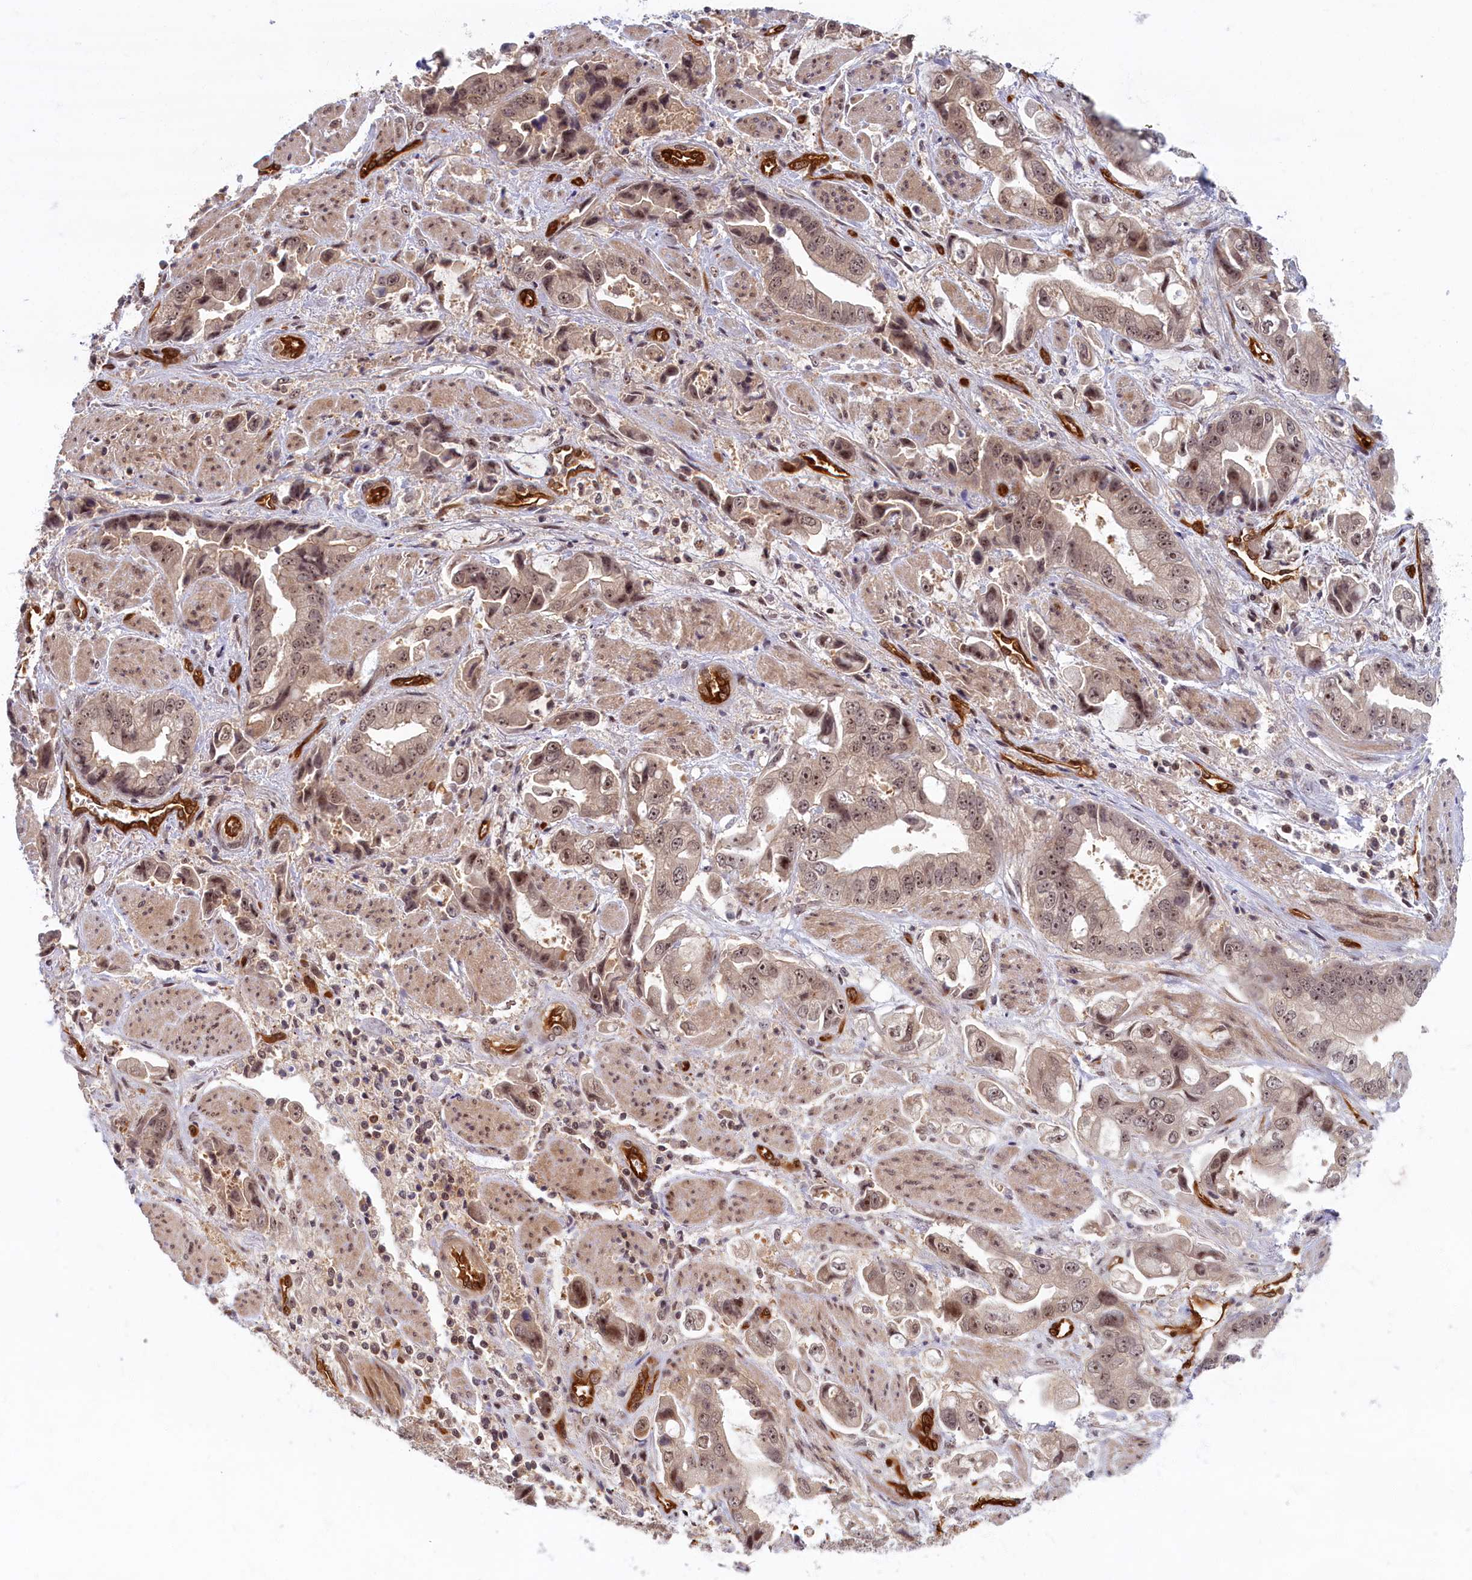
{"staining": {"intensity": "weak", "quantity": ">75%", "location": "nuclear"}, "tissue": "stomach cancer", "cell_type": "Tumor cells", "image_type": "cancer", "snomed": [{"axis": "morphology", "description": "Adenocarcinoma, NOS"}, {"axis": "topography", "description": "Stomach"}], "caption": "This is an image of IHC staining of stomach cancer, which shows weak positivity in the nuclear of tumor cells.", "gene": "SNRK", "patient": {"sex": "male", "age": 62}}